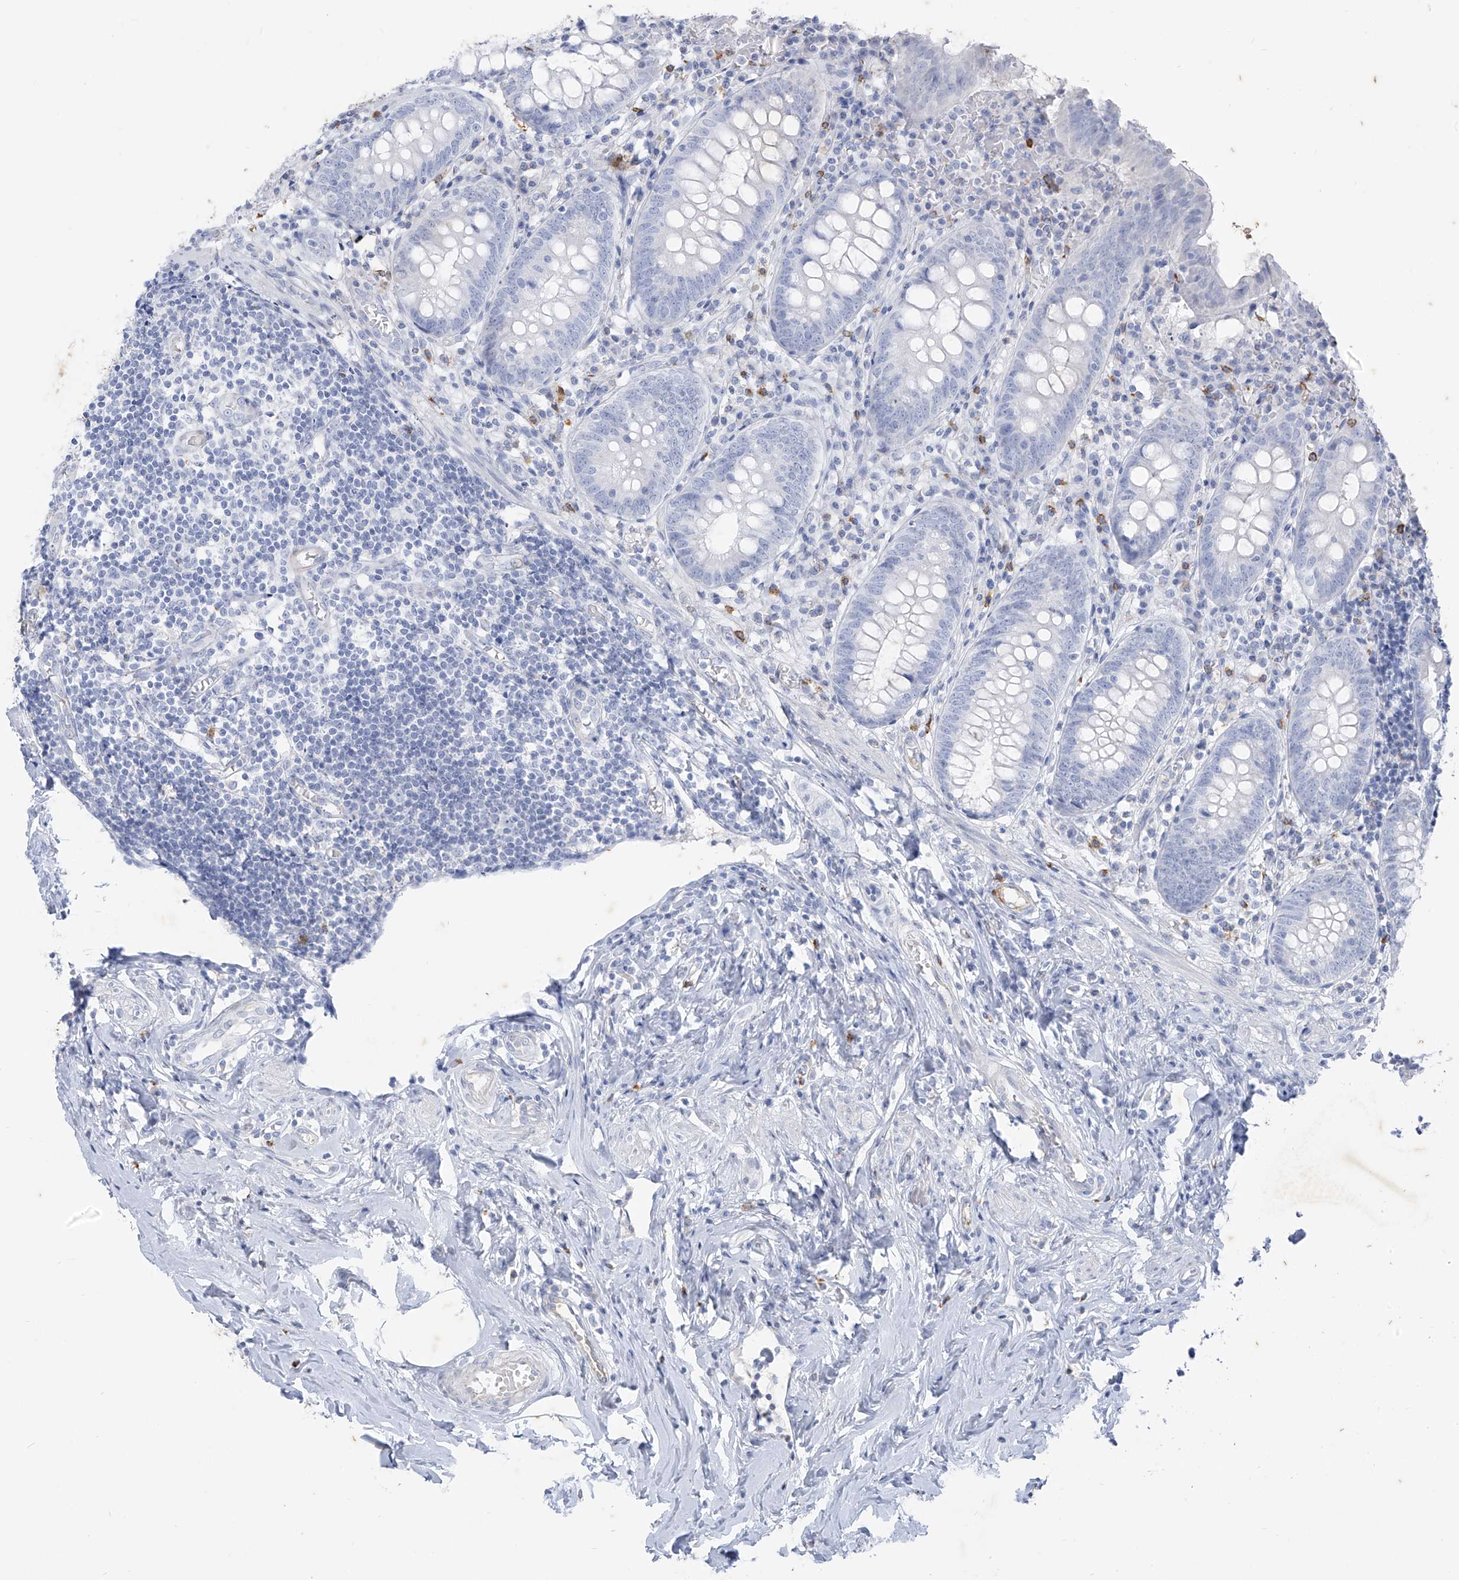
{"staining": {"intensity": "negative", "quantity": "none", "location": "none"}, "tissue": "appendix", "cell_type": "Glandular cells", "image_type": "normal", "snomed": [{"axis": "morphology", "description": "Normal tissue, NOS"}, {"axis": "topography", "description": "Appendix"}], "caption": "Human appendix stained for a protein using immunohistochemistry reveals no staining in glandular cells.", "gene": "CX3CR1", "patient": {"sex": "female", "age": 54}}